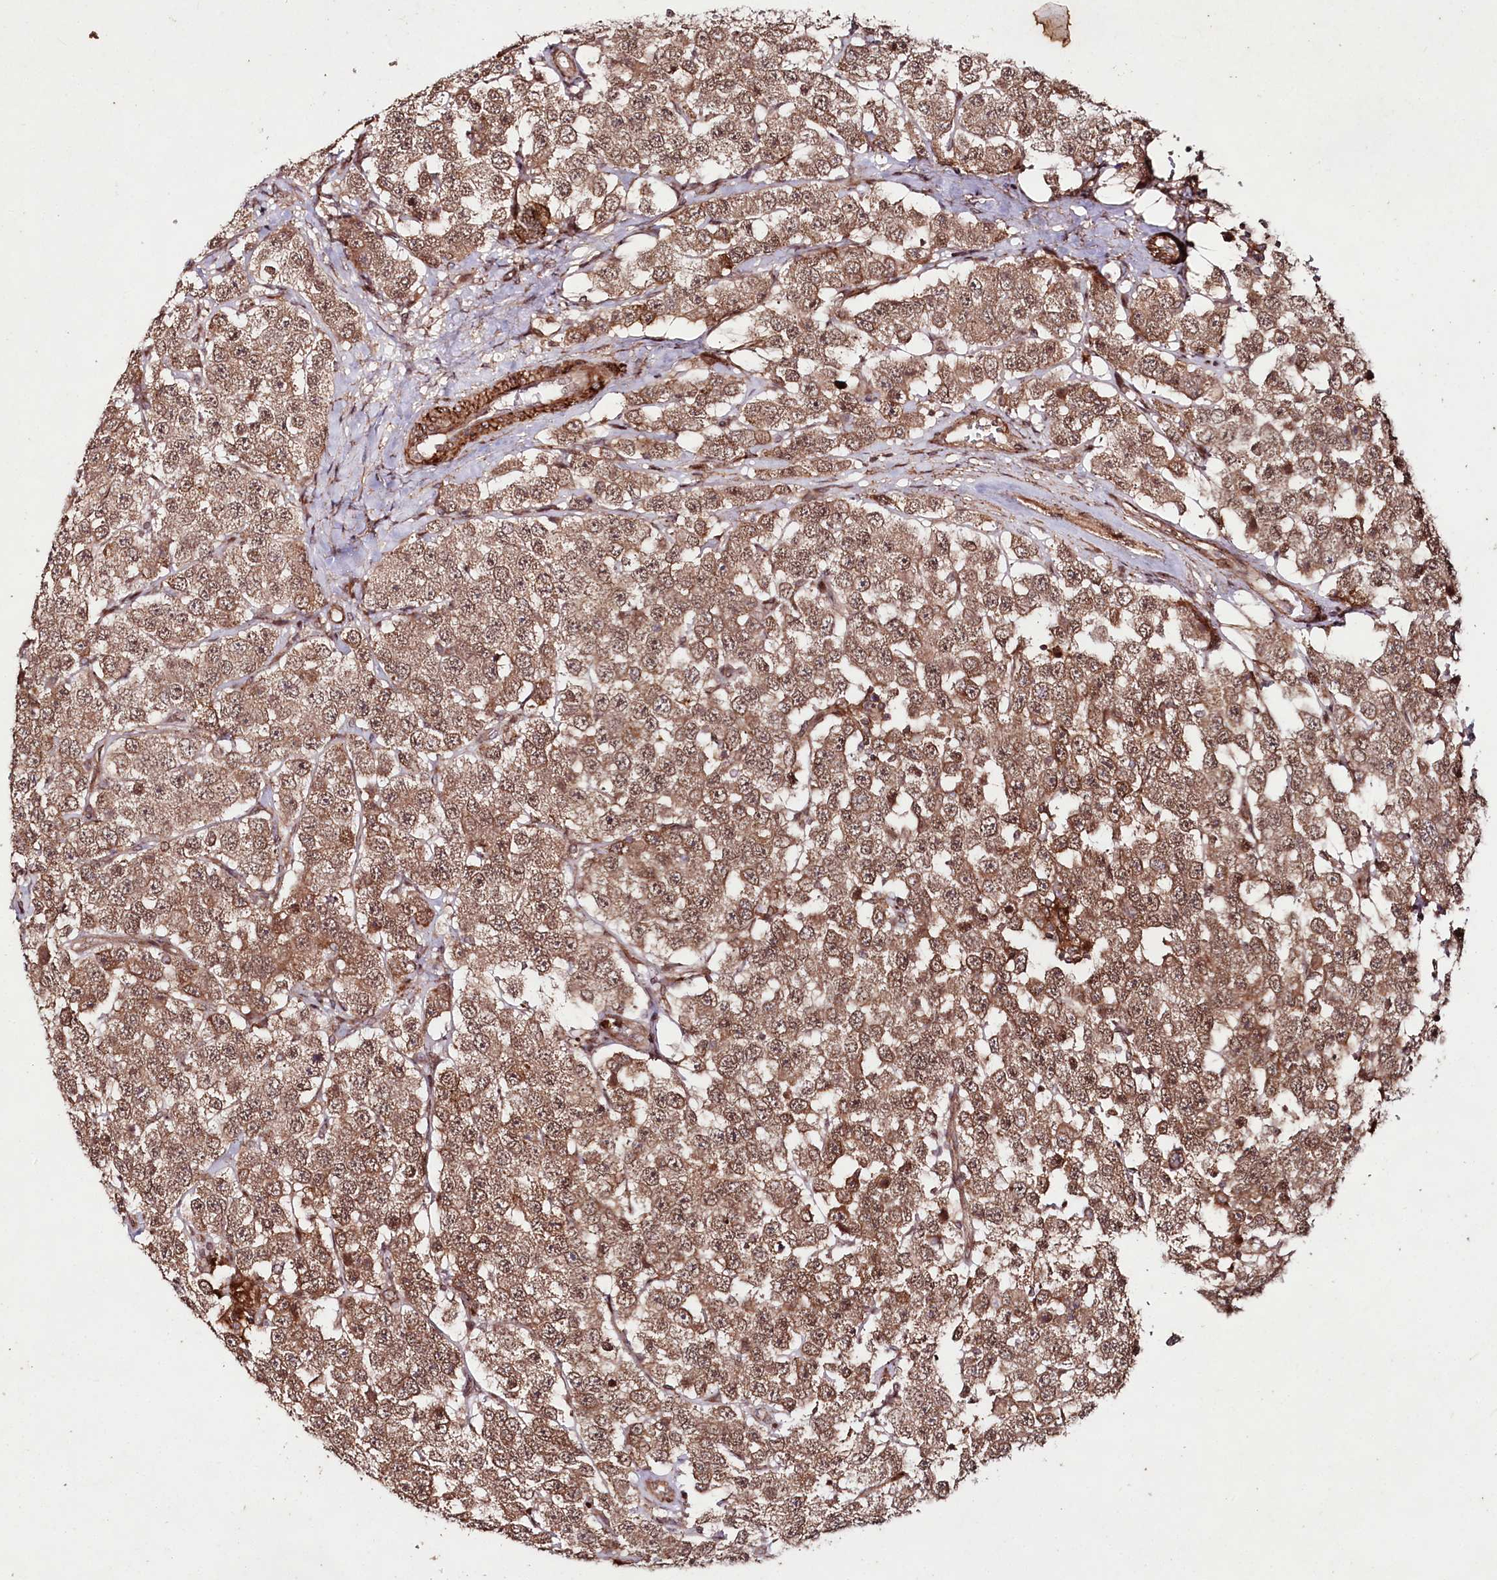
{"staining": {"intensity": "moderate", "quantity": ">75%", "location": "cytoplasmic/membranous,nuclear"}, "tissue": "testis cancer", "cell_type": "Tumor cells", "image_type": "cancer", "snomed": [{"axis": "morphology", "description": "Seminoma, NOS"}, {"axis": "topography", "description": "Testis"}], "caption": "Moderate cytoplasmic/membranous and nuclear expression for a protein is present in approximately >75% of tumor cells of testis cancer (seminoma) using immunohistochemistry (IHC).", "gene": "PHLDB1", "patient": {"sex": "male", "age": 28}}